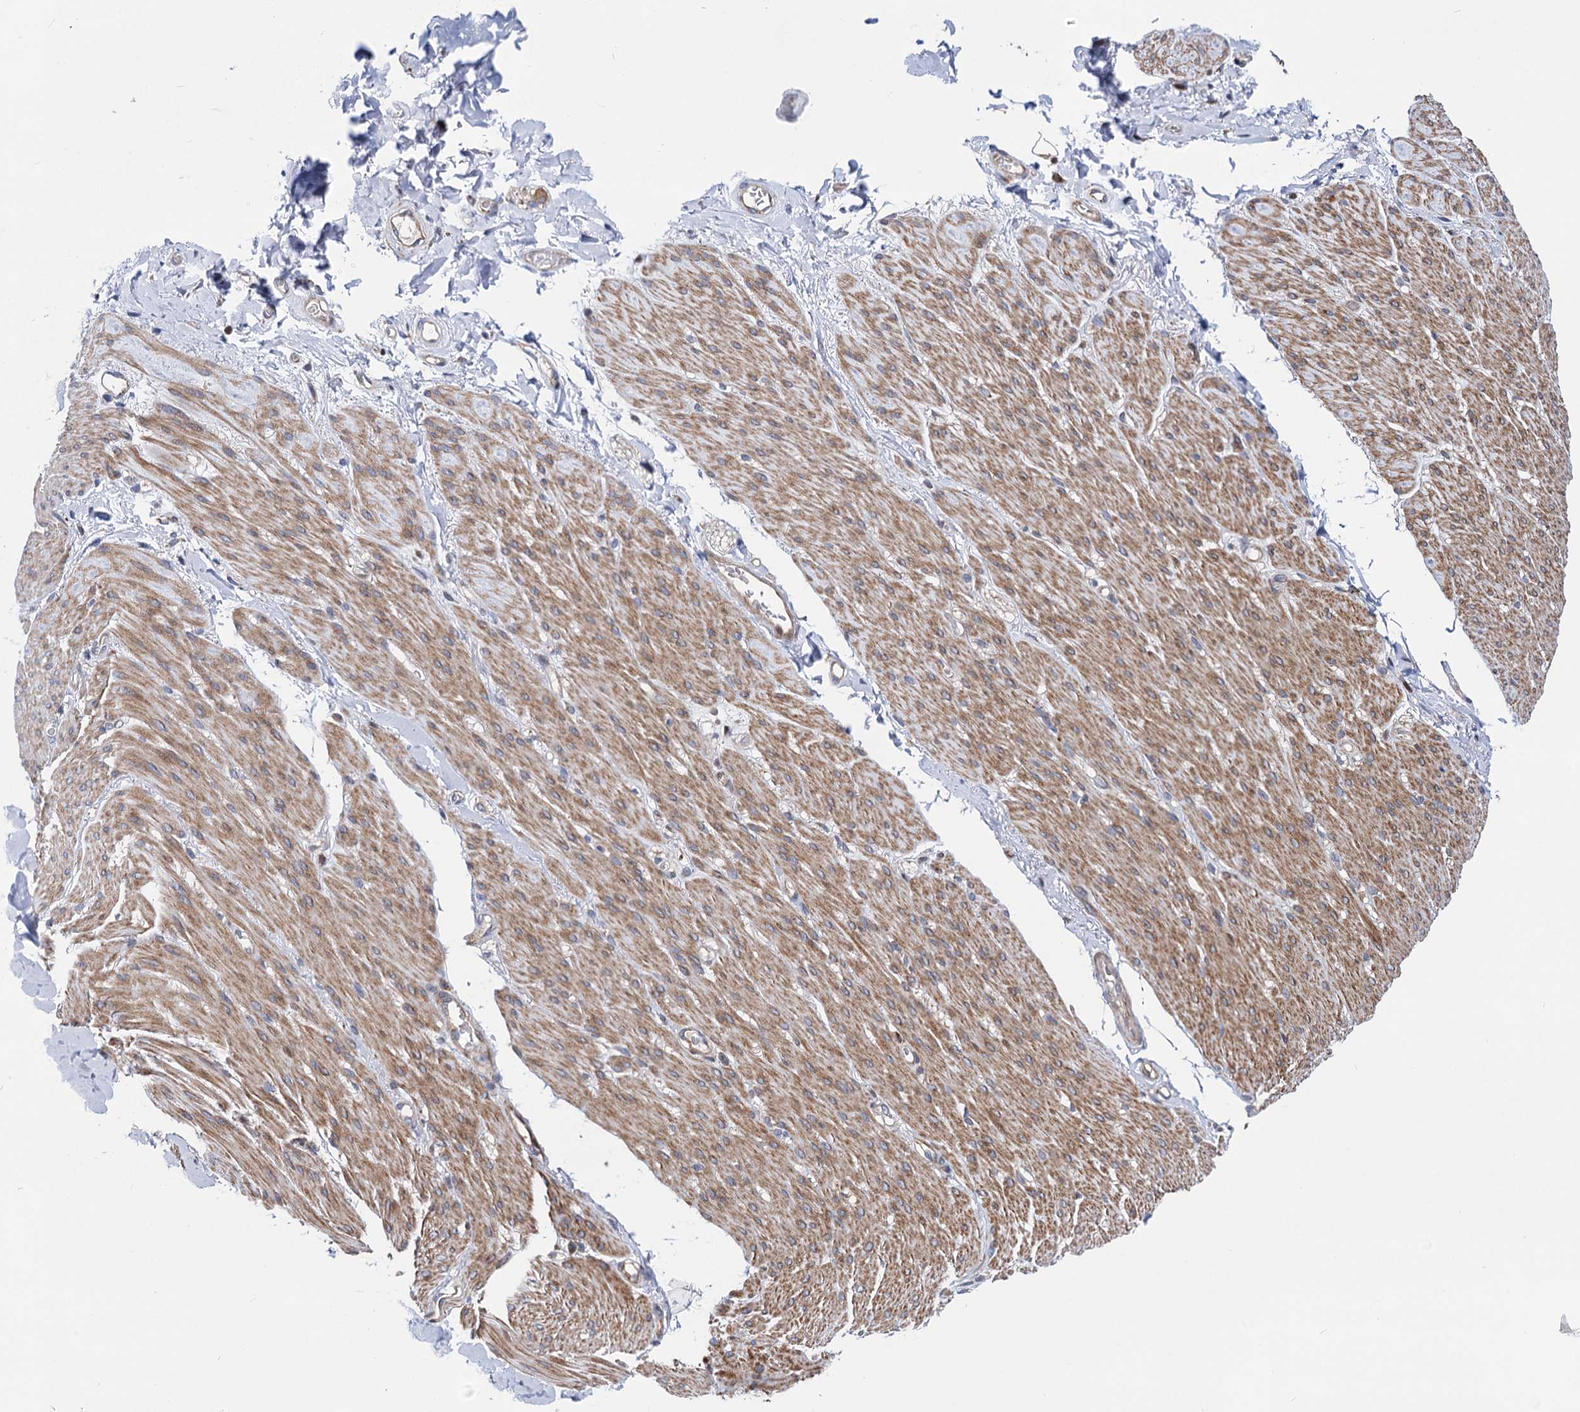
{"staining": {"intensity": "negative", "quantity": "none", "location": "none"}, "tissue": "adipose tissue", "cell_type": "Adipocytes", "image_type": "normal", "snomed": [{"axis": "morphology", "description": "Normal tissue, NOS"}, {"axis": "topography", "description": "Colon"}, {"axis": "topography", "description": "Peripheral nerve tissue"}], "caption": "Immunohistochemistry (IHC) image of unremarkable adipose tissue: human adipose tissue stained with DAB shows no significant protein positivity in adipocytes.", "gene": "UBR1", "patient": {"sex": "female", "age": 61}}